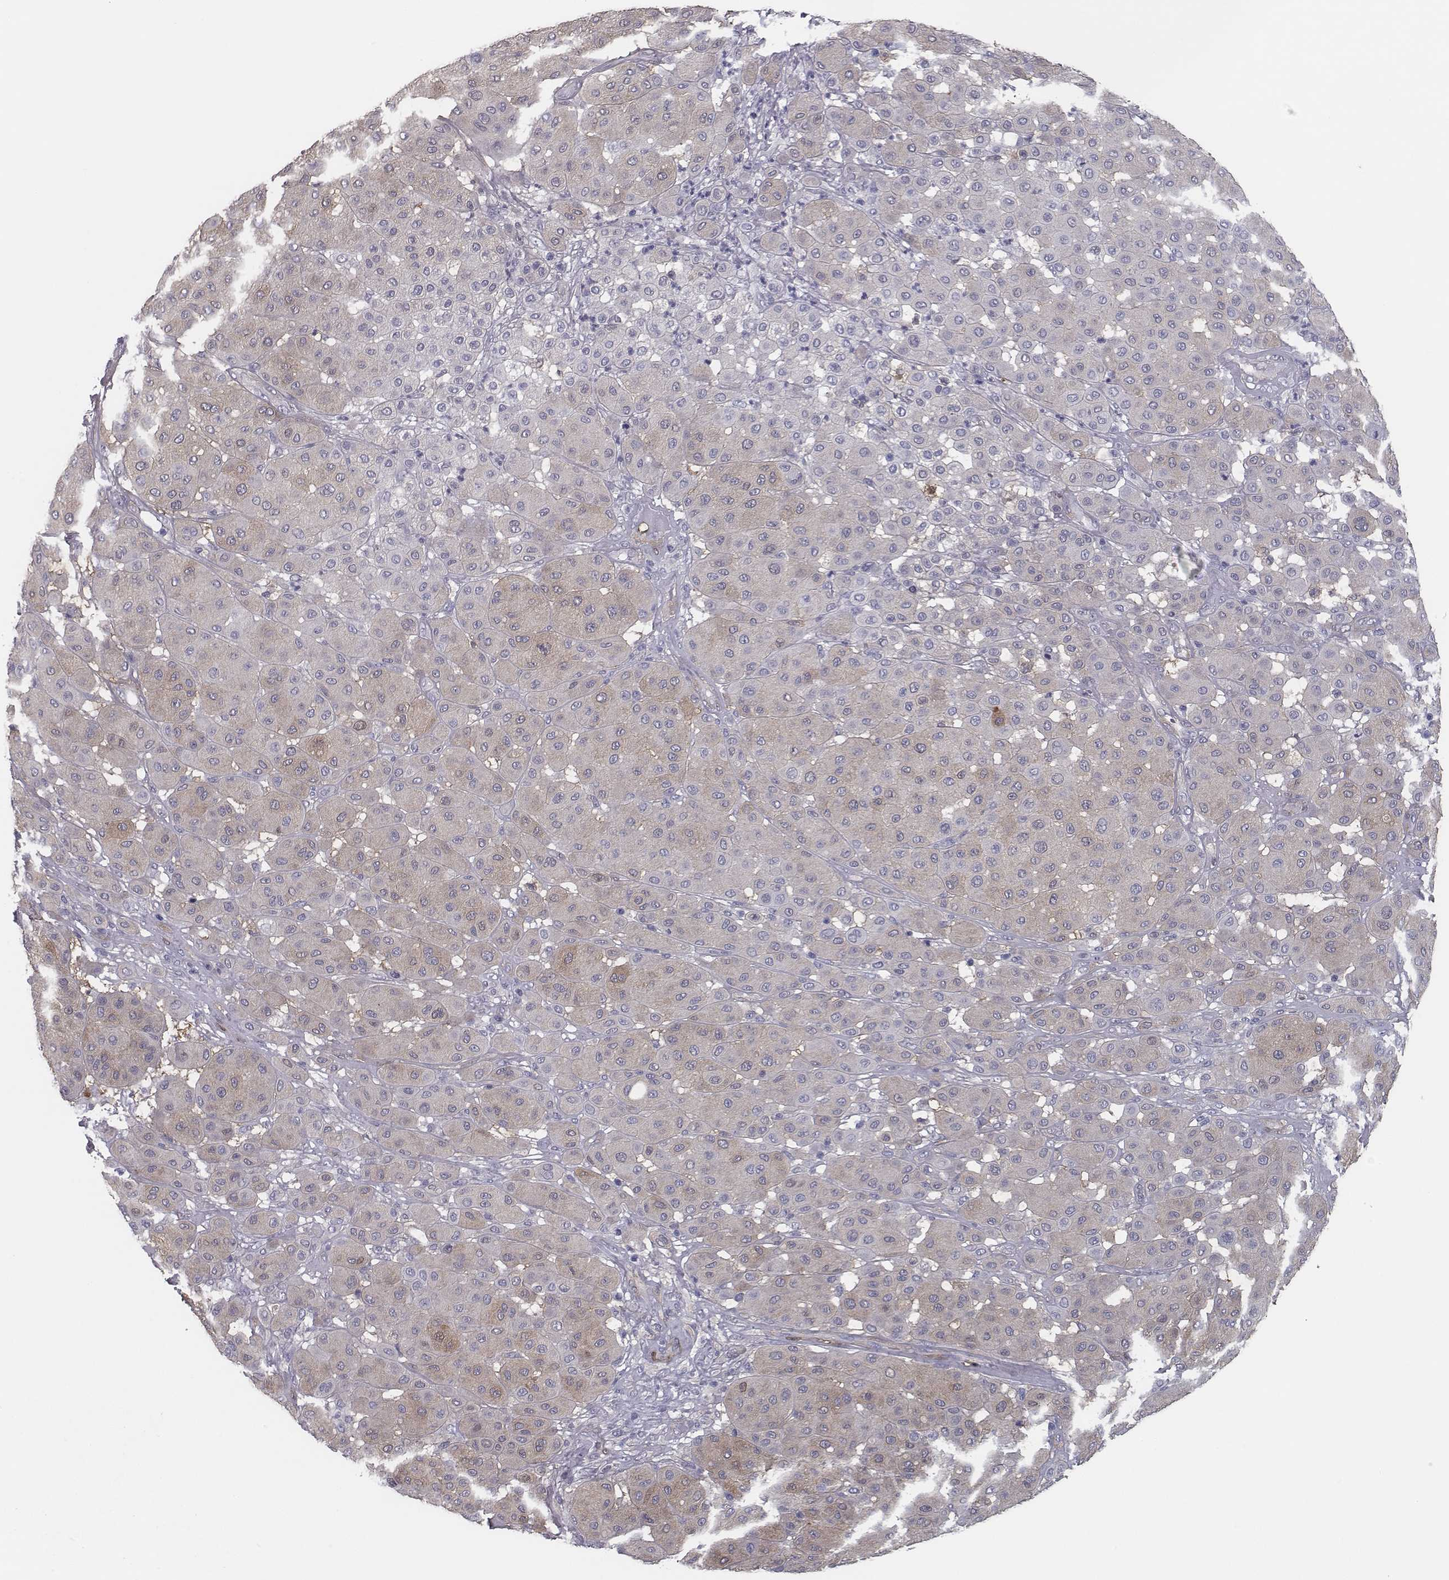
{"staining": {"intensity": "weak", "quantity": "<25%", "location": "cytoplasmic/membranous"}, "tissue": "melanoma", "cell_type": "Tumor cells", "image_type": "cancer", "snomed": [{"axis": "morphology", "description": "Malignant melanoma, Metastatic site"}, {"axis": "topography", "description": "Smooth muscle"}], "caption": "Malignant melanoma (metastatic site) stained for a protein using immunohistochemistry reveals no staining tumor cells.", "gene": "ISYNA1", "patient": {"sex": "male", "age": 41}}